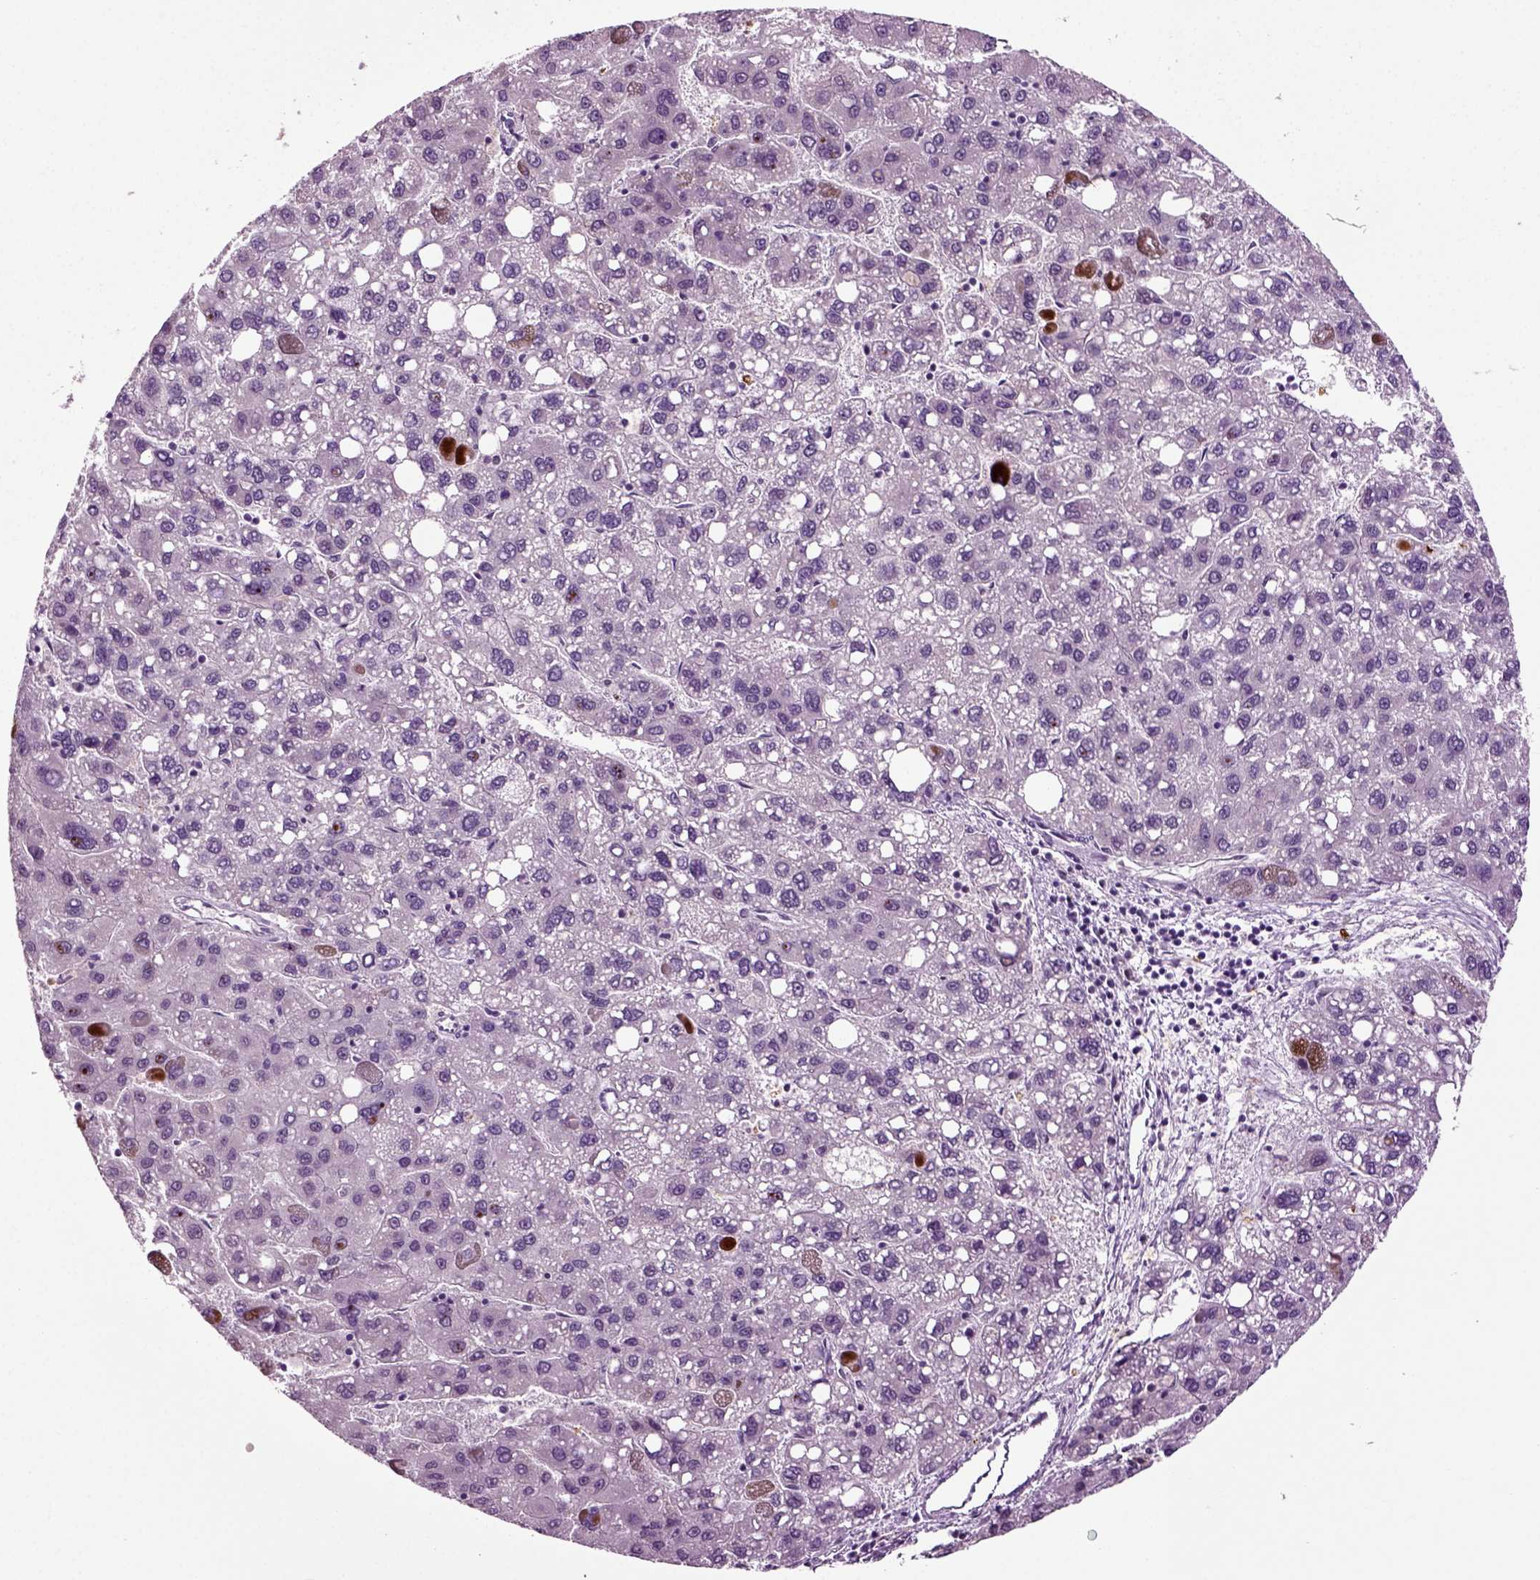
{"staining": {"intensity": "negative", "quantity": "none", "location": "none"}, "tissue": "liver cancer", "cell_type": "Tumor cells", "image_type": "cancer", "snomed": [{"axis": "morphology", "description": "Carcinoma, Hepatocellular, NOS"}, {"axis": "topography", "description": "Liver"}], "caption": "Human liver hepatocellular carcinoma stained for a protein using immunohistochemistry demonstrates no expression in tumor cells.", "gene": "SPATA17", "patient": {"sex": "female", "age": 82}}